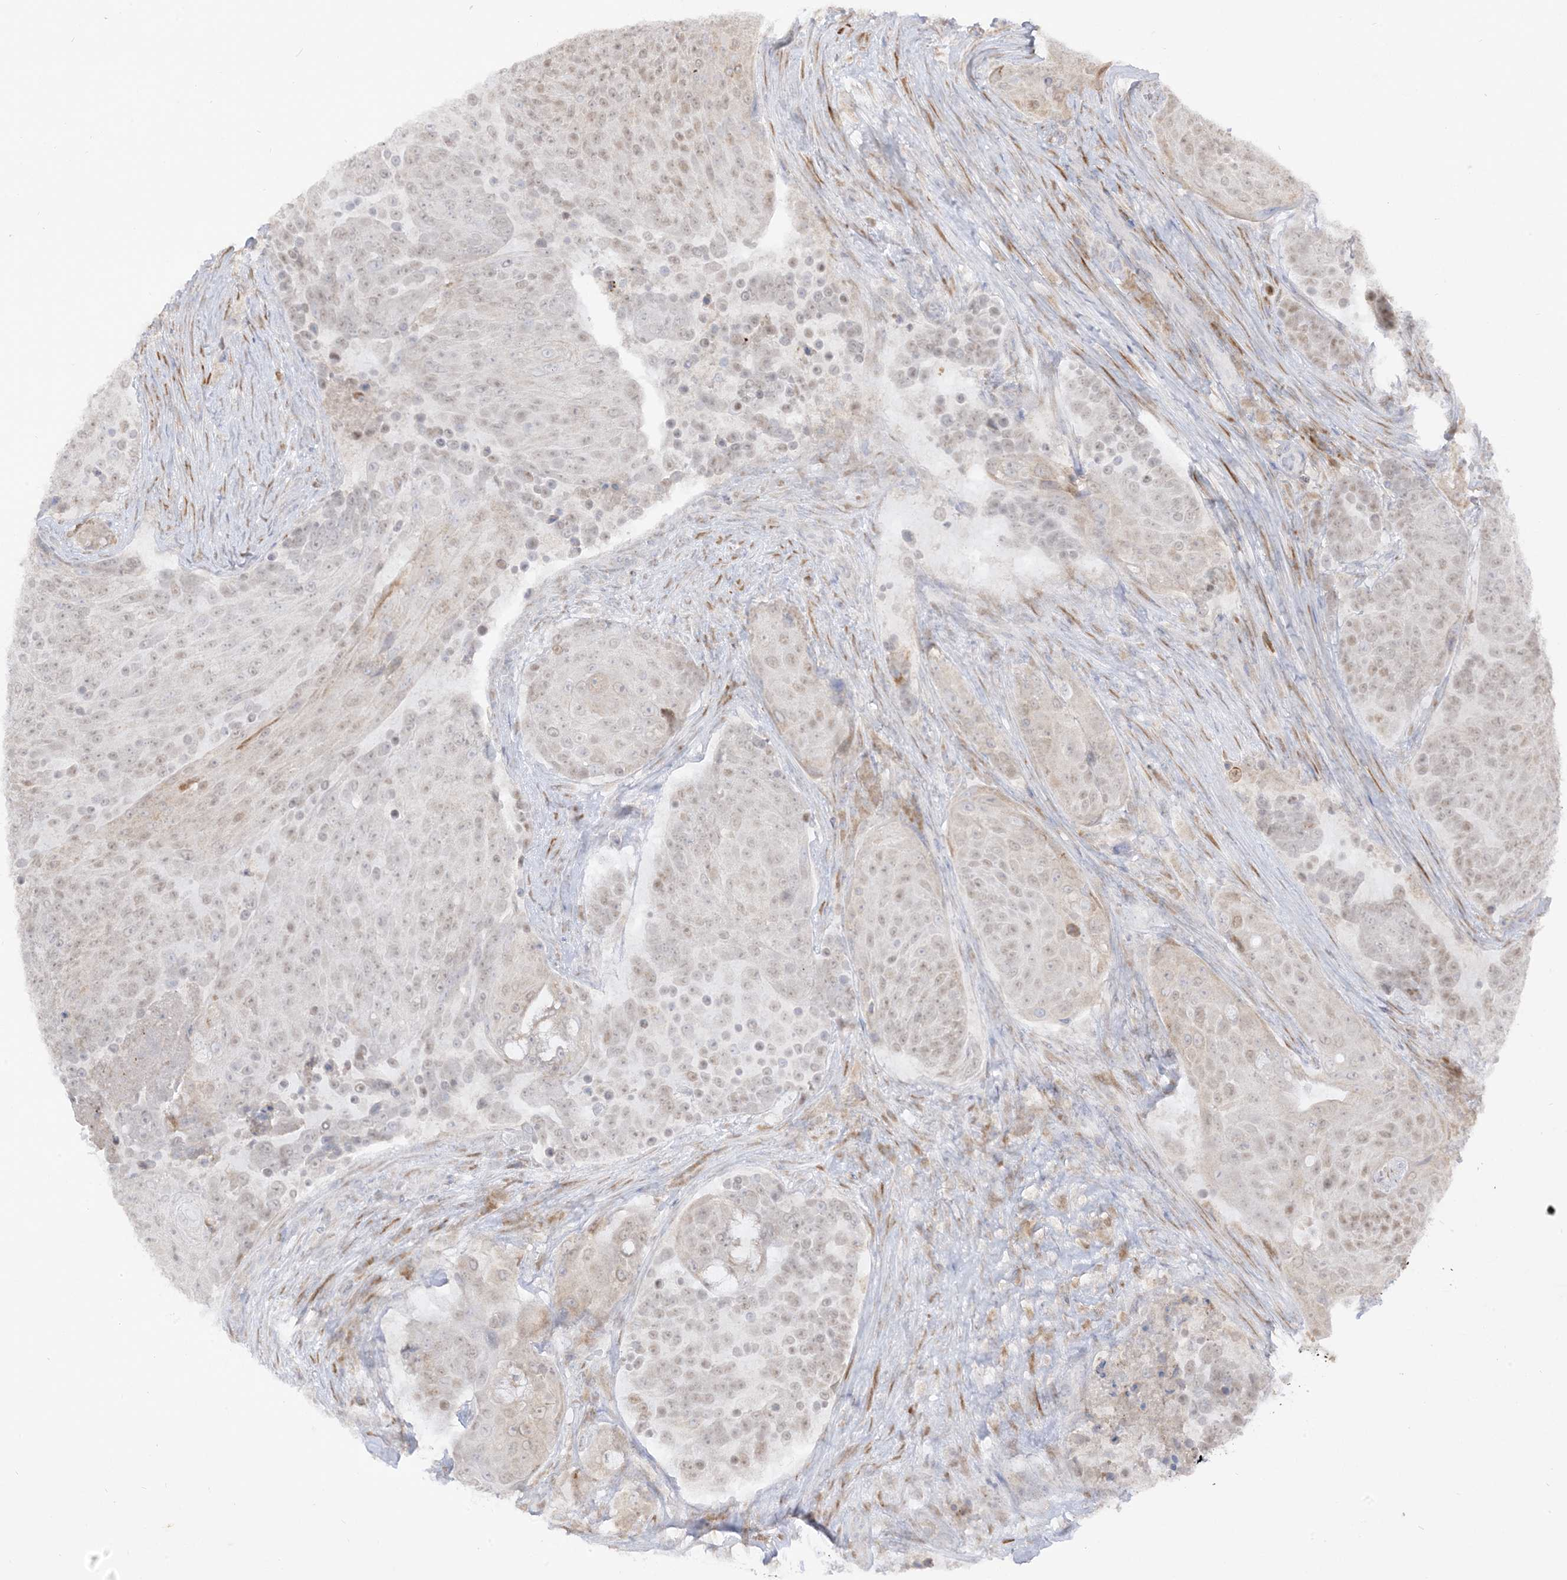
{"staining": {"intensity": "weak", "quantity": "<25%", "location": "nuclear"}, "tissue": "urothelial cancer", "cell_type": "Tumor cells", "image_type": "cancer", "snomed": [{"axis": "morphology", "description": "Urothelial carcinoma, High grade"}, {"axis": "topography", "description": "Urinary bladder"}], "caption": "High power microscopy histopathology image of an immunohistochemistry (IHC) histopathology image of urothelial cancer, revealing no significant positivity in tumor cells.", "gene": "LOXL3", "patient": {"sex": "female", "age": 63}}